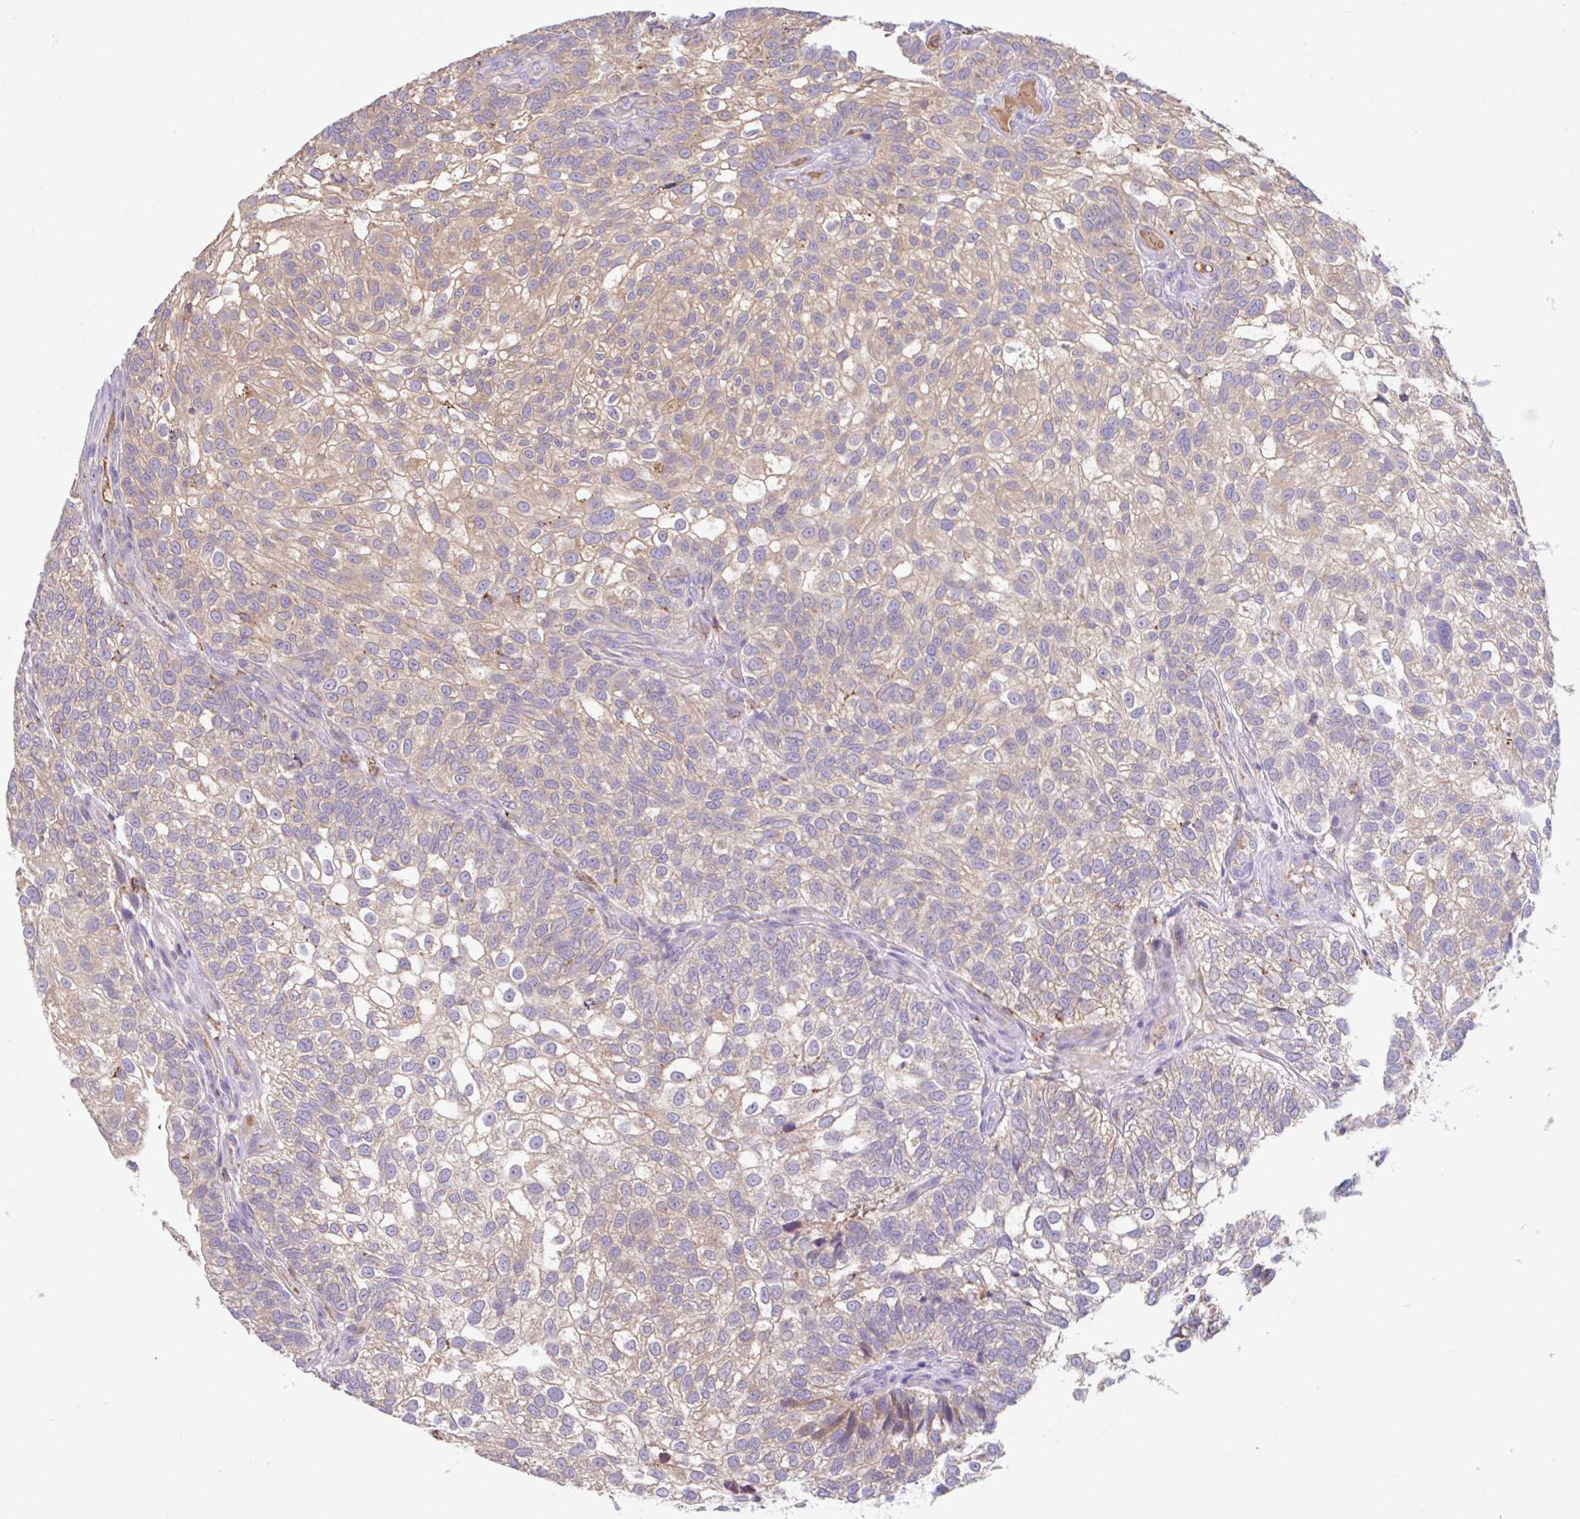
{"staining": {"intensity": "weak", "quantity": "<25%", "location": "cytoplasmic/membranous"}, "tissue": "urothelial cancer", "cell_type": "Tumor cells", "image_type": "cancer", "snomed": [{"axis": "morphology", "description": "Urothelial carcinoma, NOS"}, {"axis": "topography", "description": "Urinary bladder"}], "caption": "There is no significant expression in tumor cells of transitional cell carcinoma.", "gene": "RALBP1", "patient": {"sex": "male", "age": 87}}